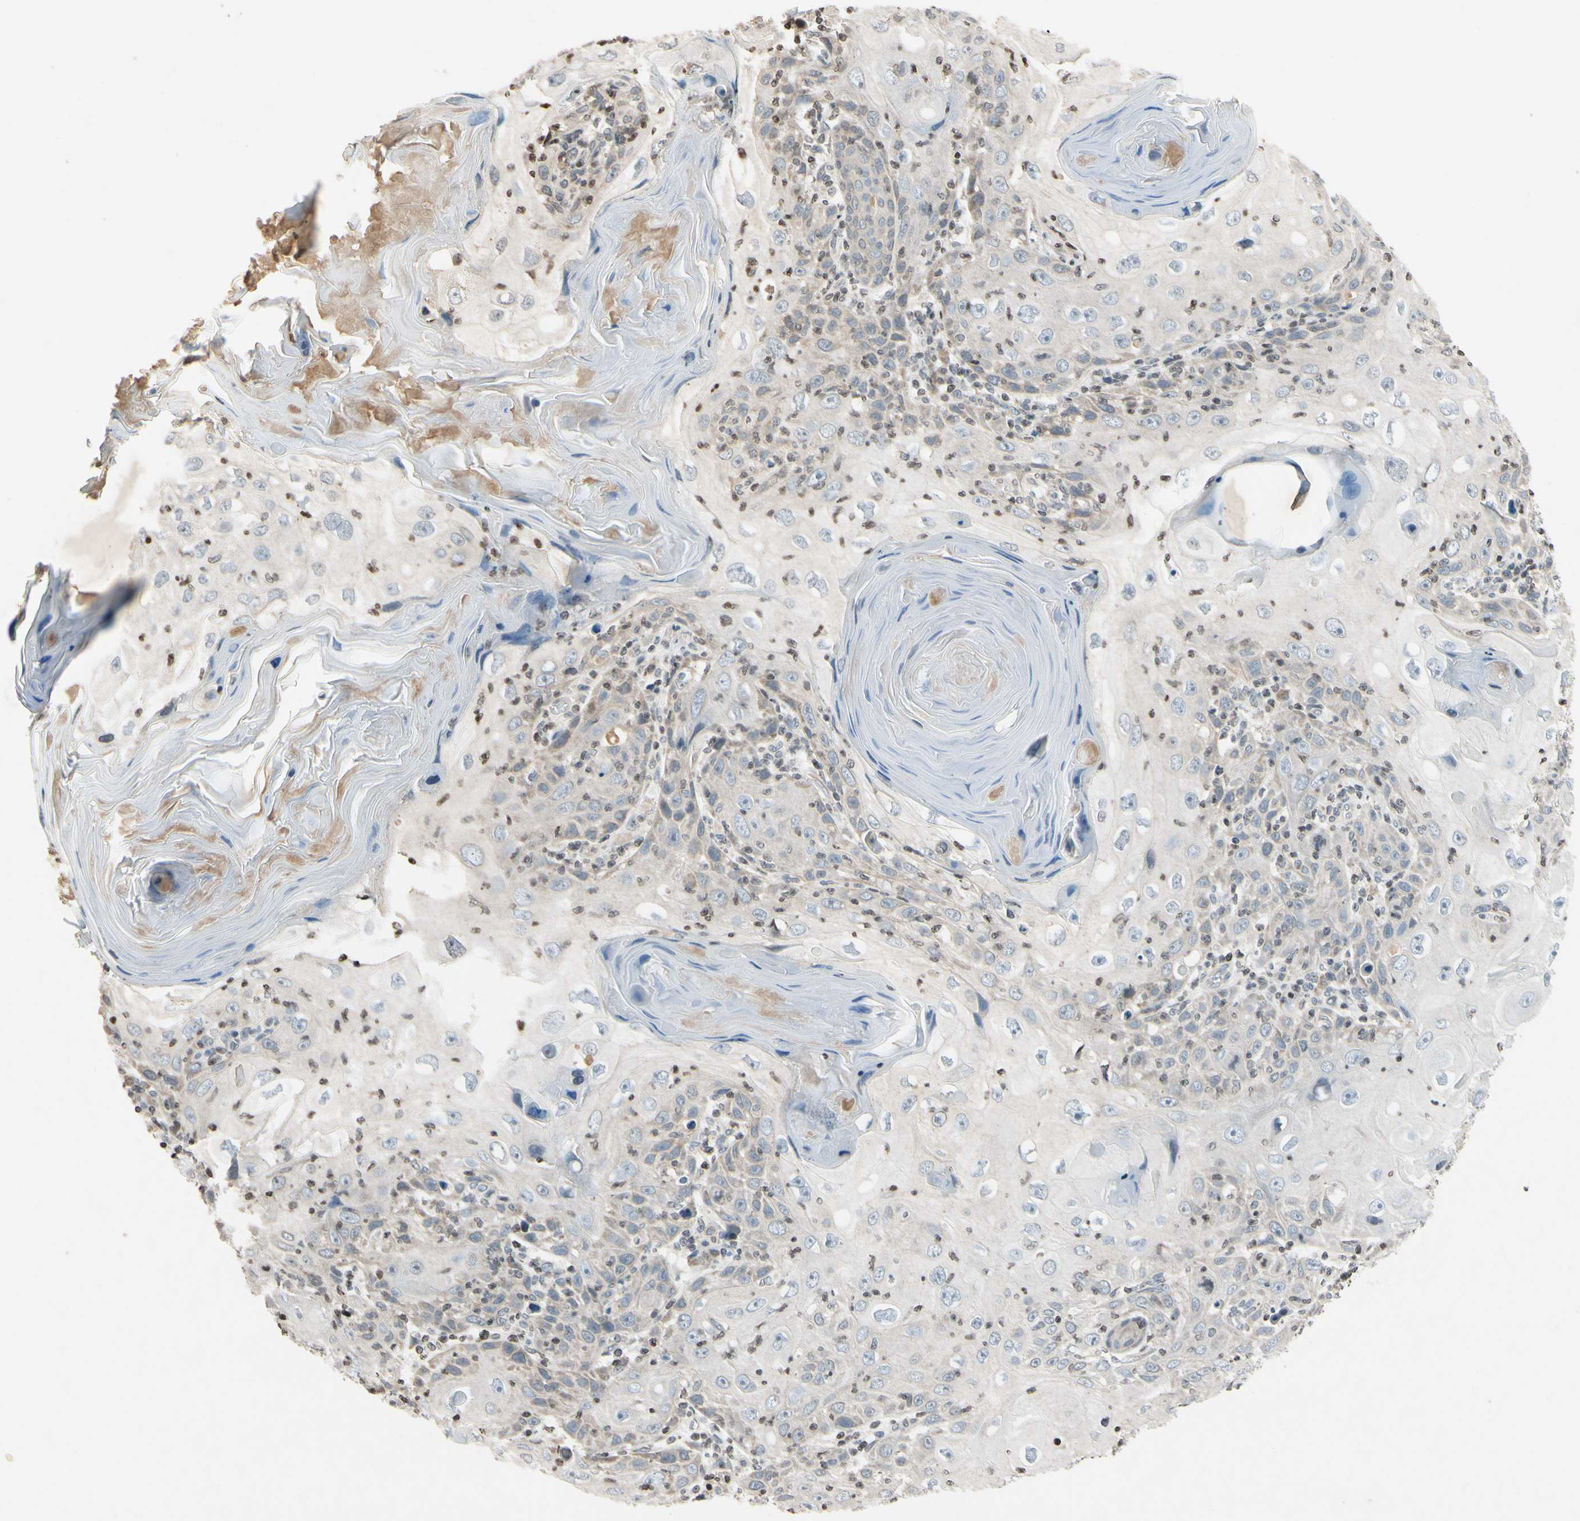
{"staining": {"intensity": "weak", "quantity": "25%-75%", "location": "cytoplasmic/membranous"}, "tissue": "skin cancer", "cell_type": "Tumor cells", "image_type": "cancer", "snomed": [{"axis": "morphology", "description": "Squamous cell carcinoma, NOS"}, {"axis": "topography", "description": "Skin"}], "caption": "Skin cancer (squamous cell carcinoma) was stained to show a protein in brown. There is low levels of weak cytoplasmic/membranous staining in about 25%-75% of tumor cells.", "gene": "CLDN11", "patient": {"sex": "female", "age": 88}}